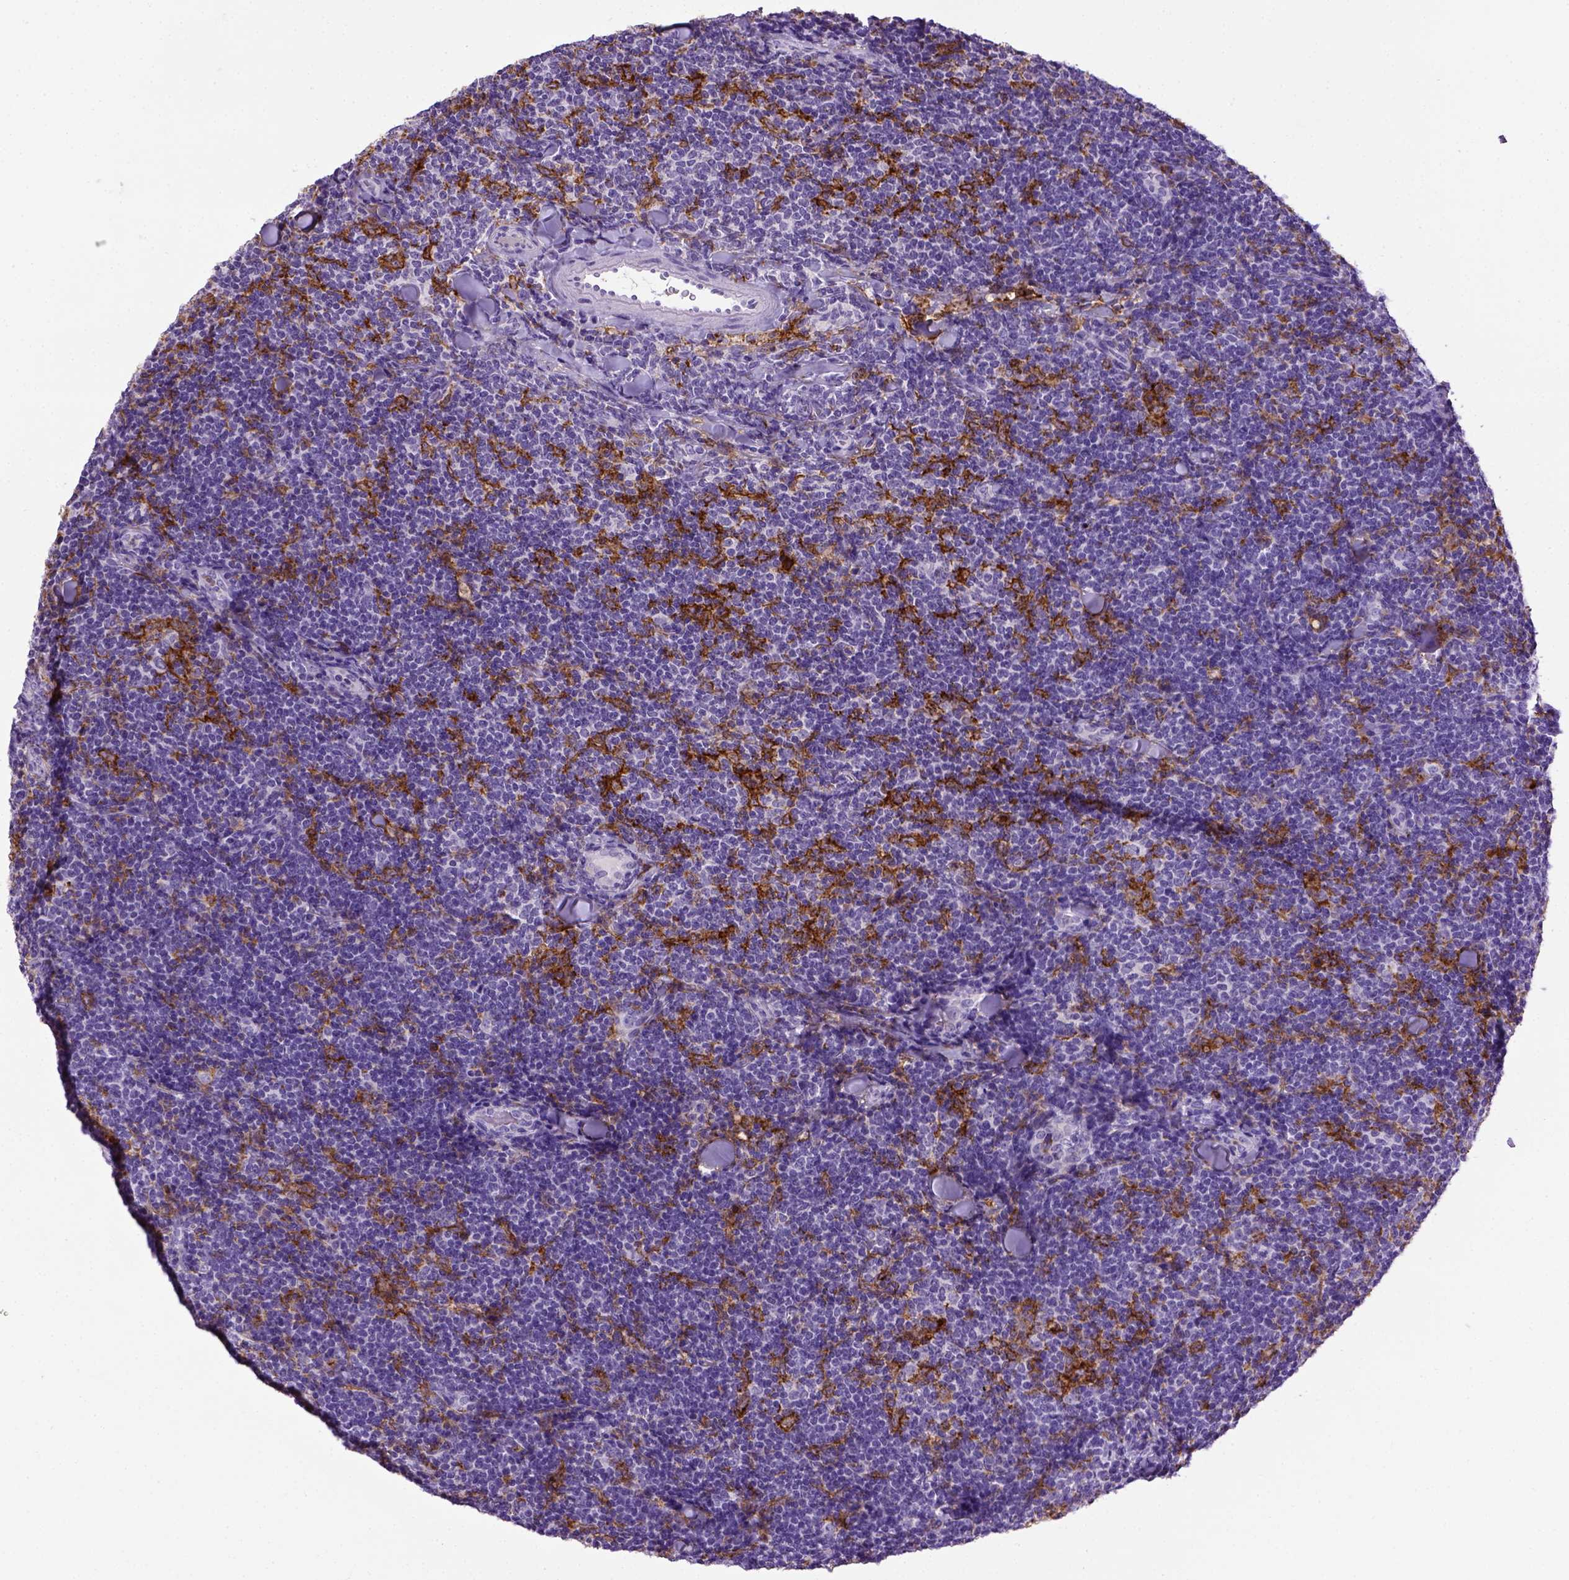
{"staining": {"intensity": "negative", "quantity": "none", "location": "none"}, "tissue": "lymphoma", "cell_type": "Tumor cells", "image_type": "cancer", "snomed": [{"axis": "morphology", "description": "Malignant lymphoma, non-Hodgkin's type, Low grade"}, {"axis": "topography", "description": "Lymph node"}], "caption": "Human lymphoma stained for a protein using IHC displays no staining in tumor cells.", "gene": "ITGAX", "patient": {"sex": "female", "age": 56}}